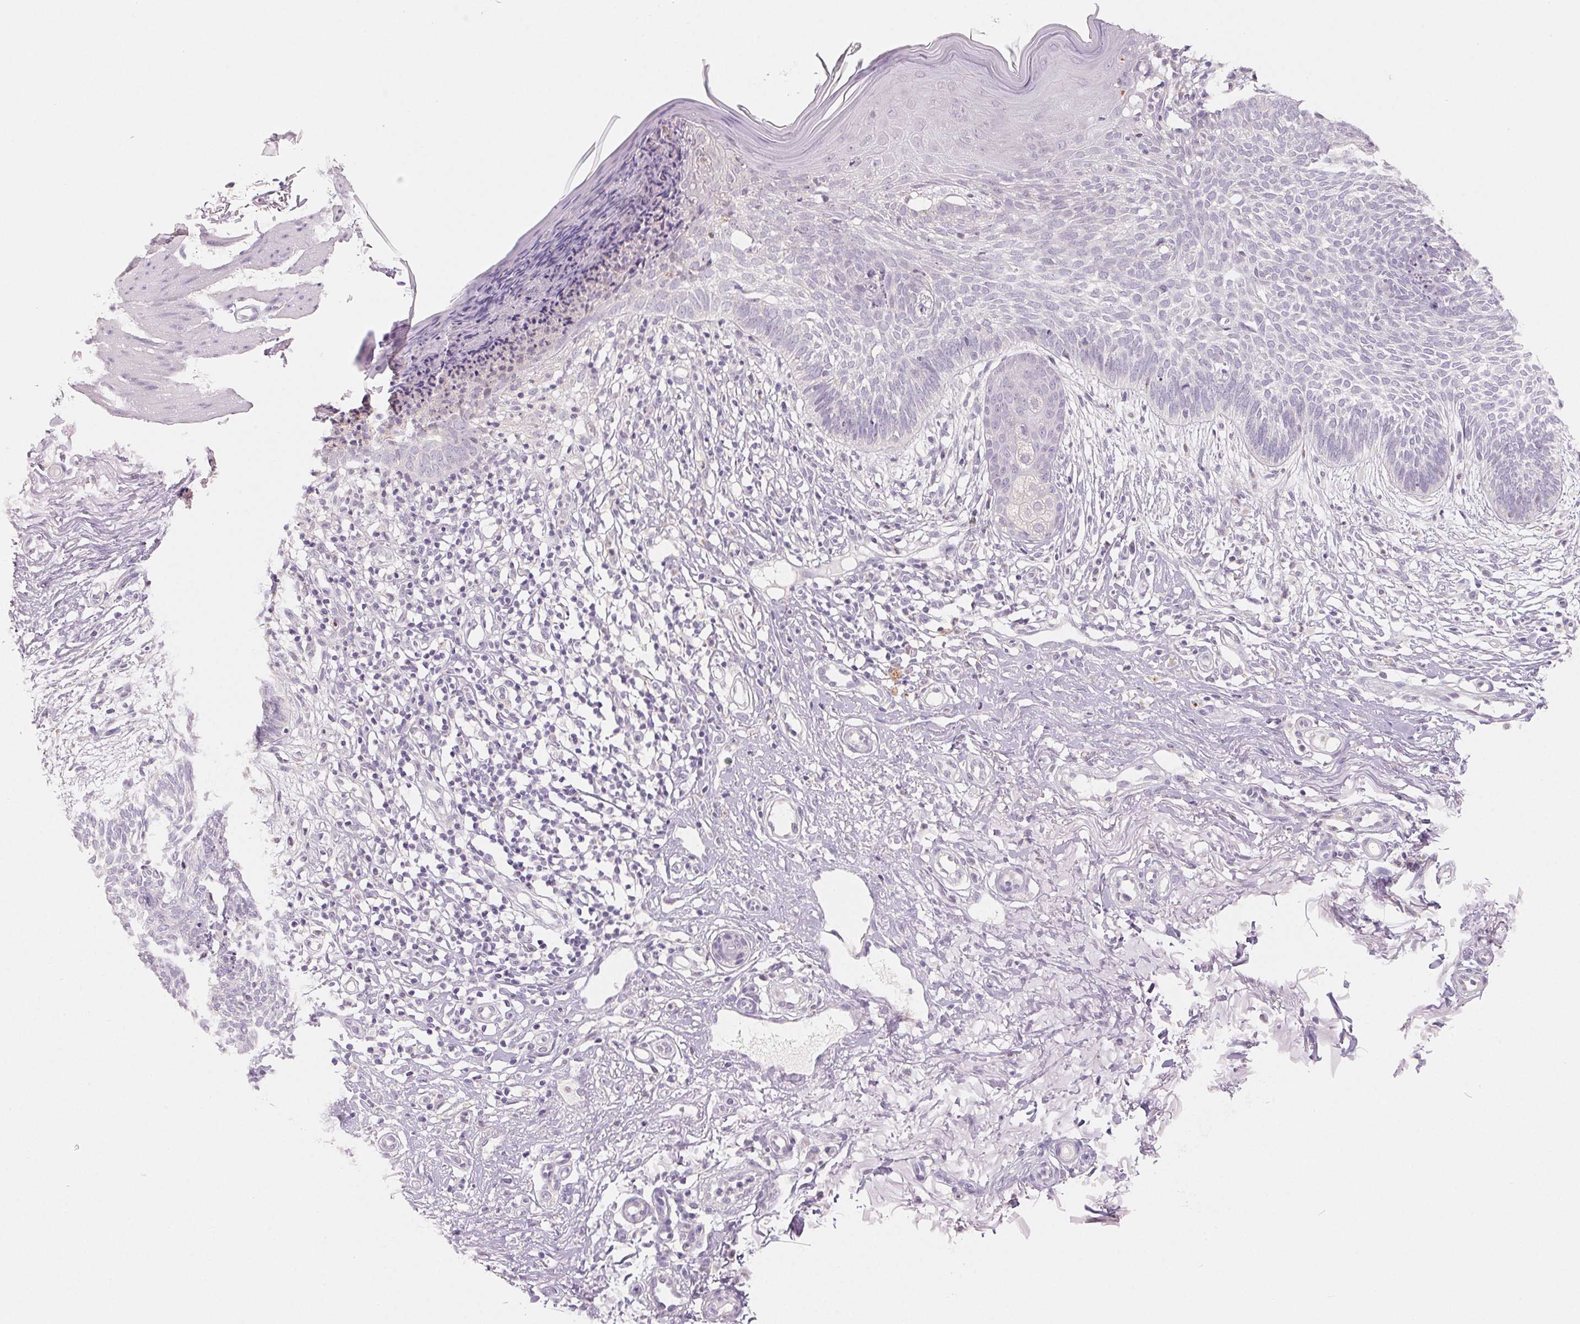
{"staining": {"intensity": "negative", "quantity": "none", "location": "none"}, "tissue": "skin cancer", "cell_type": "Tumor cells", "image_type": "cancer", "snomed": [{"axis": "morphology", "description": "Basal cell carcinoma"}, {"axis": "topography", "description": "Skin"}], "caption": "Protein analysis of basal cell carcinoma (skin) reveals no significant expression in tumor cells. (Stains: DAB (3,3'-diaminobenzidine) immunohistochemistry (IHC) with hematoxylin counter stain, Microscopy: brightfield microscopy at high magnification).", "gene": "SPACA5B", "patient": {"sex": "female", "age": 84}}